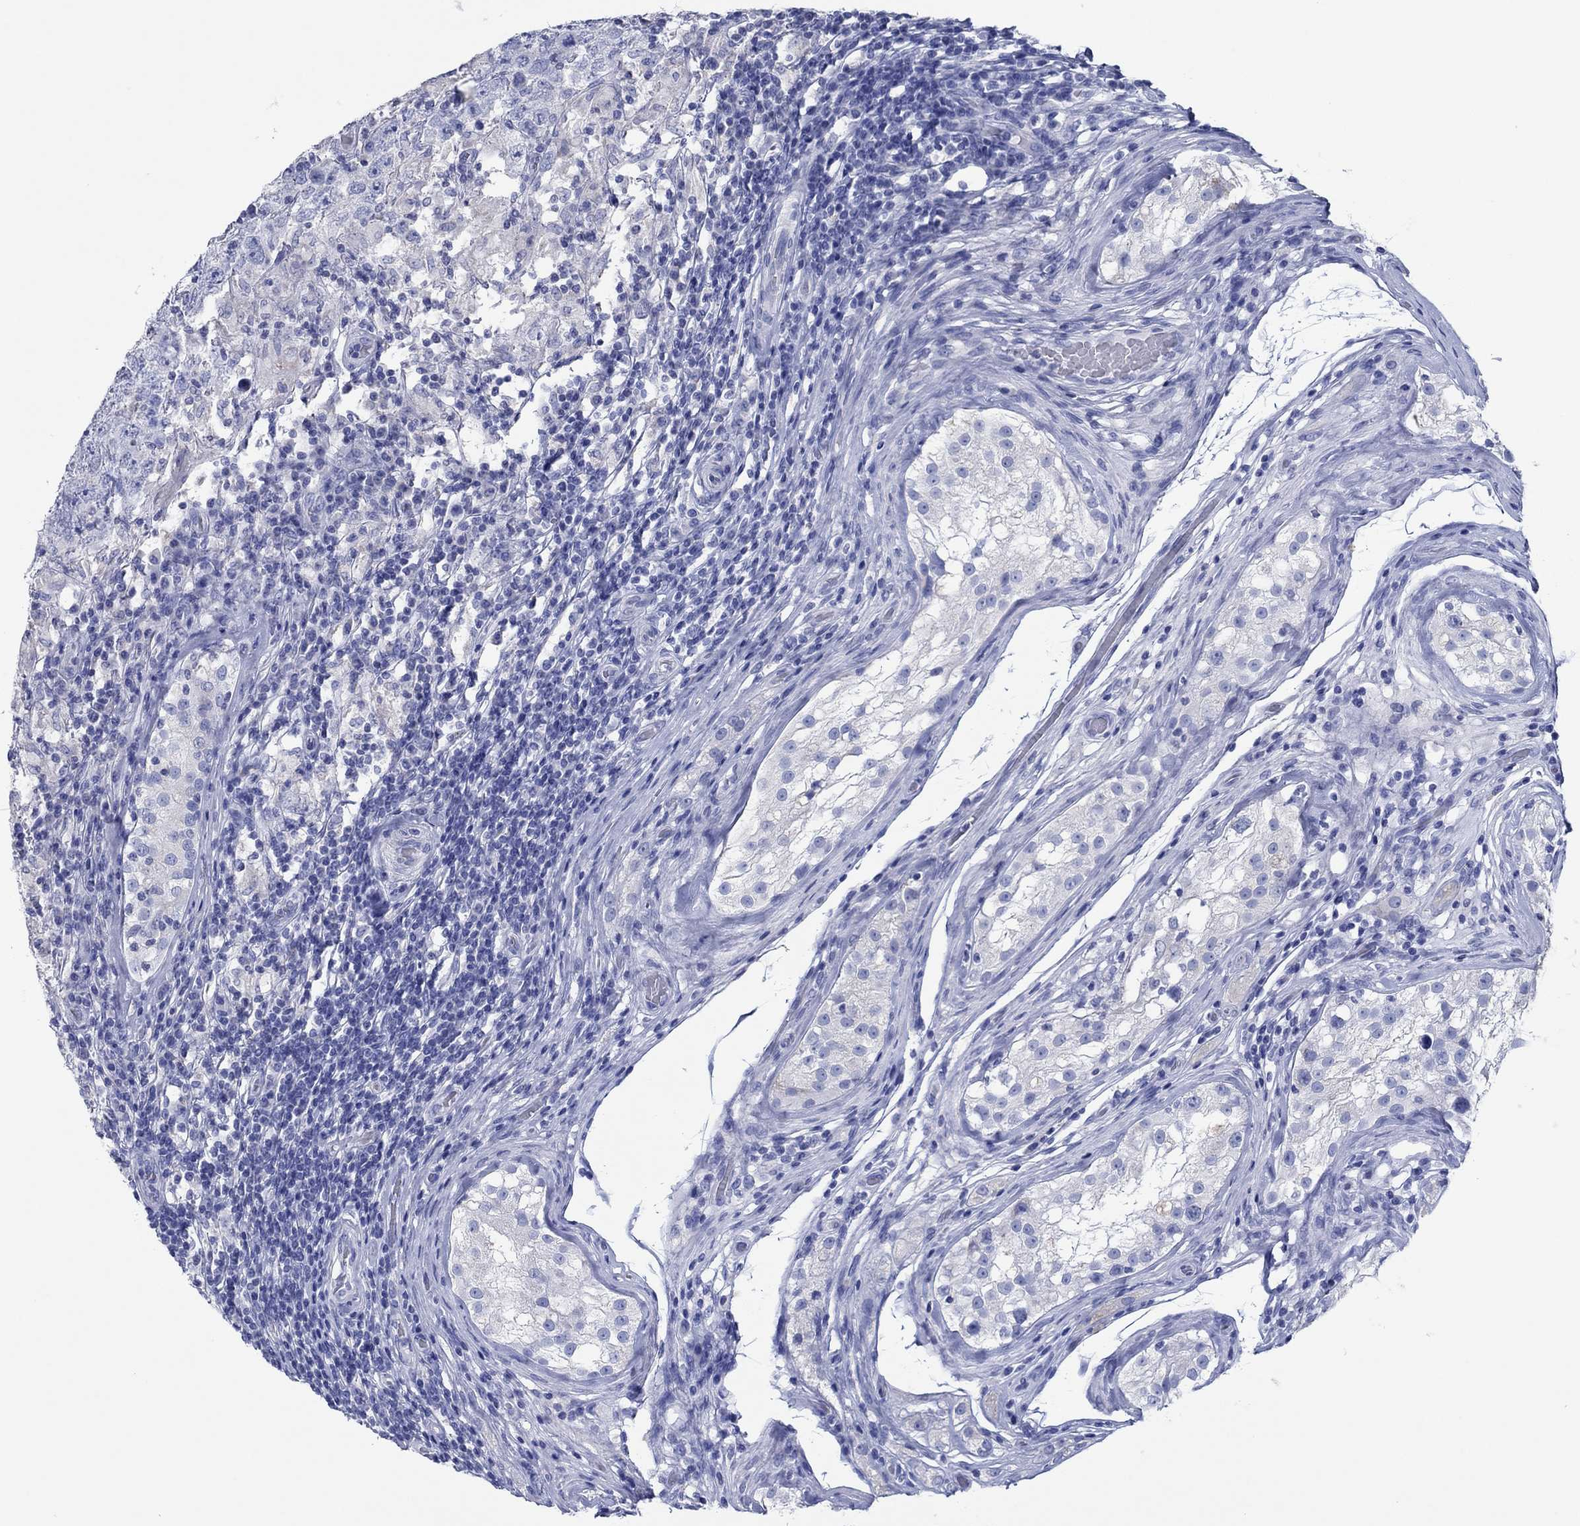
{"staining": {"intensity": "negative", "quantity": "none", "location": "none"}, "tissue": "testis cancer", "cell_type": "Tumor cells", "image_type": "cancer", "snomed": [{"axis": "morphology", "description": "Seminoma, NOS"}, {"axis": "morphology", "description": "Carcinoma, Embryonal, NOS"}, {"axis": "topography", "description": "Testis"}], "caption": "There is no significant positivity in tumor cells of testis seminoma.", "gene": "HCRT", "patient": {"sex": "male", "age": 41}}